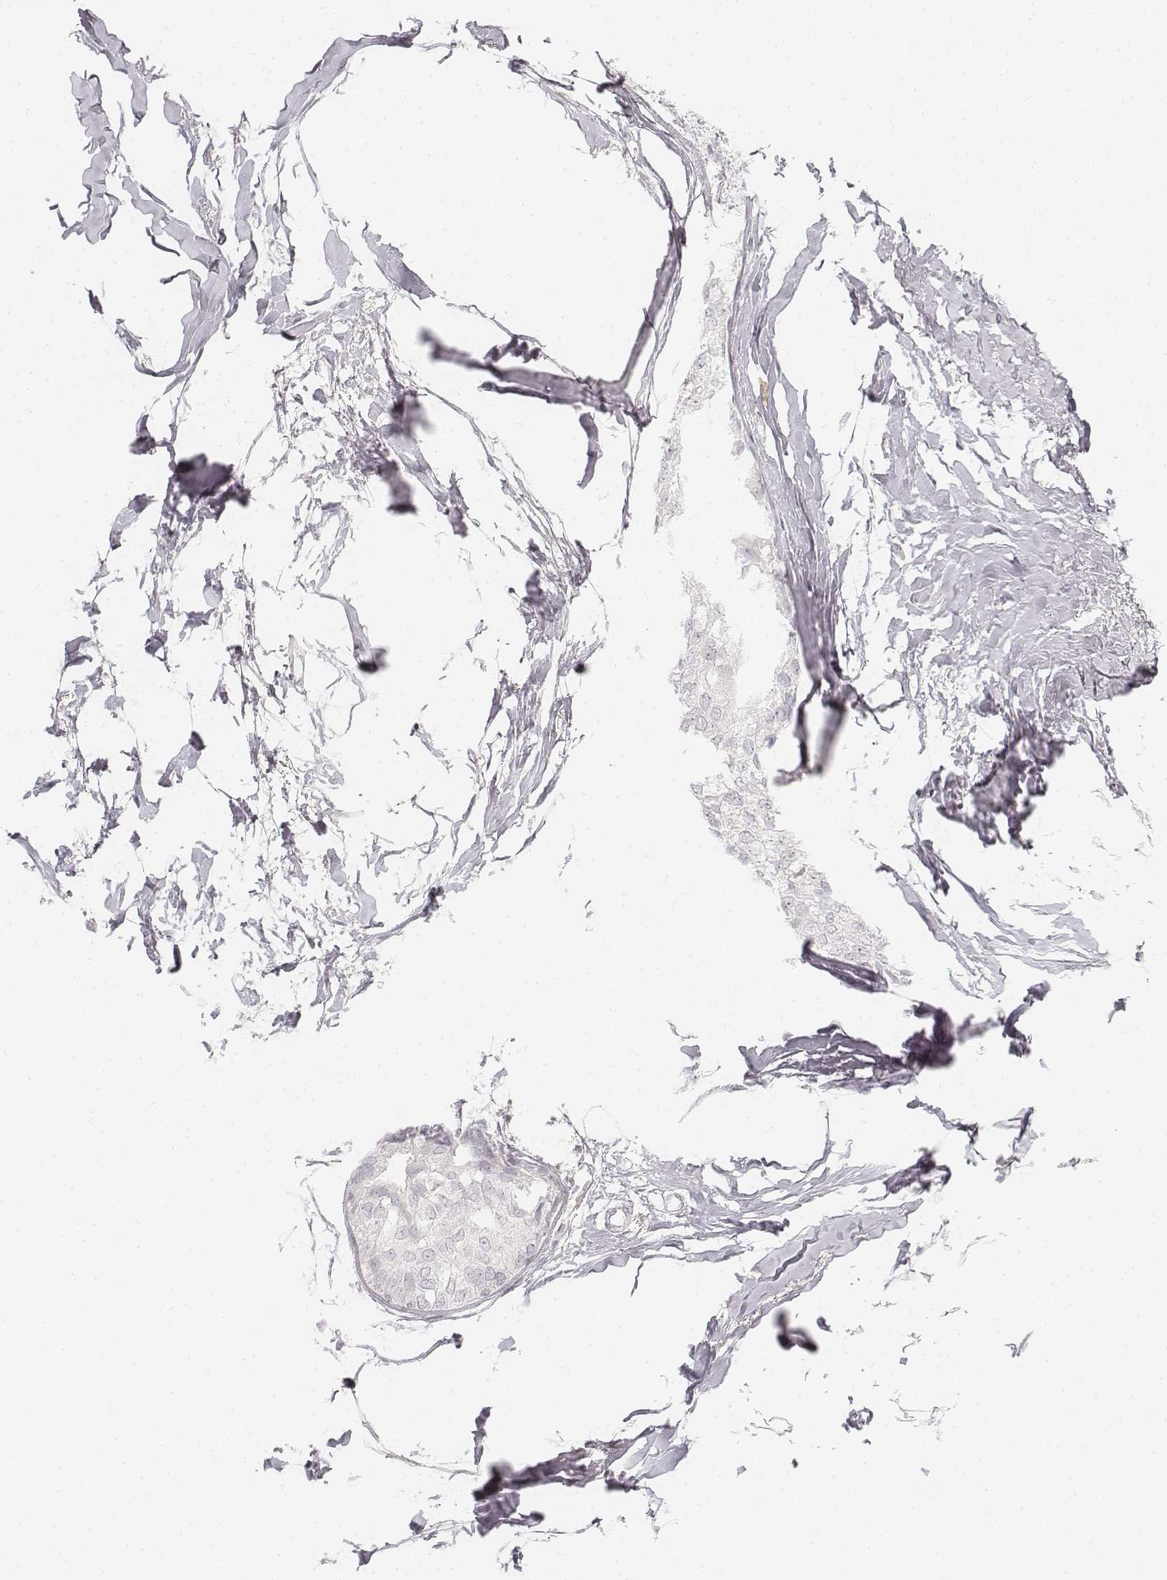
{"staining": {"intensity": "negative", "quantity": "none", "location": "none"}, "tissue": "breast cancer", "cell_type": "Tumor cells", "image_type": "cancer", "snomed": [{"axis": "morphology", "description": "Duct carcinoma"}, {"axis": "topography", "description": "Breast"}], "caption": "A high-resolution photomicrograph shows IHC staining of infiltrating ductal carcinoma (breast), which reveals no significant staining in tumor cells.", "gene": "KRT25", "patient": {"sex": "female", "age": 40}}